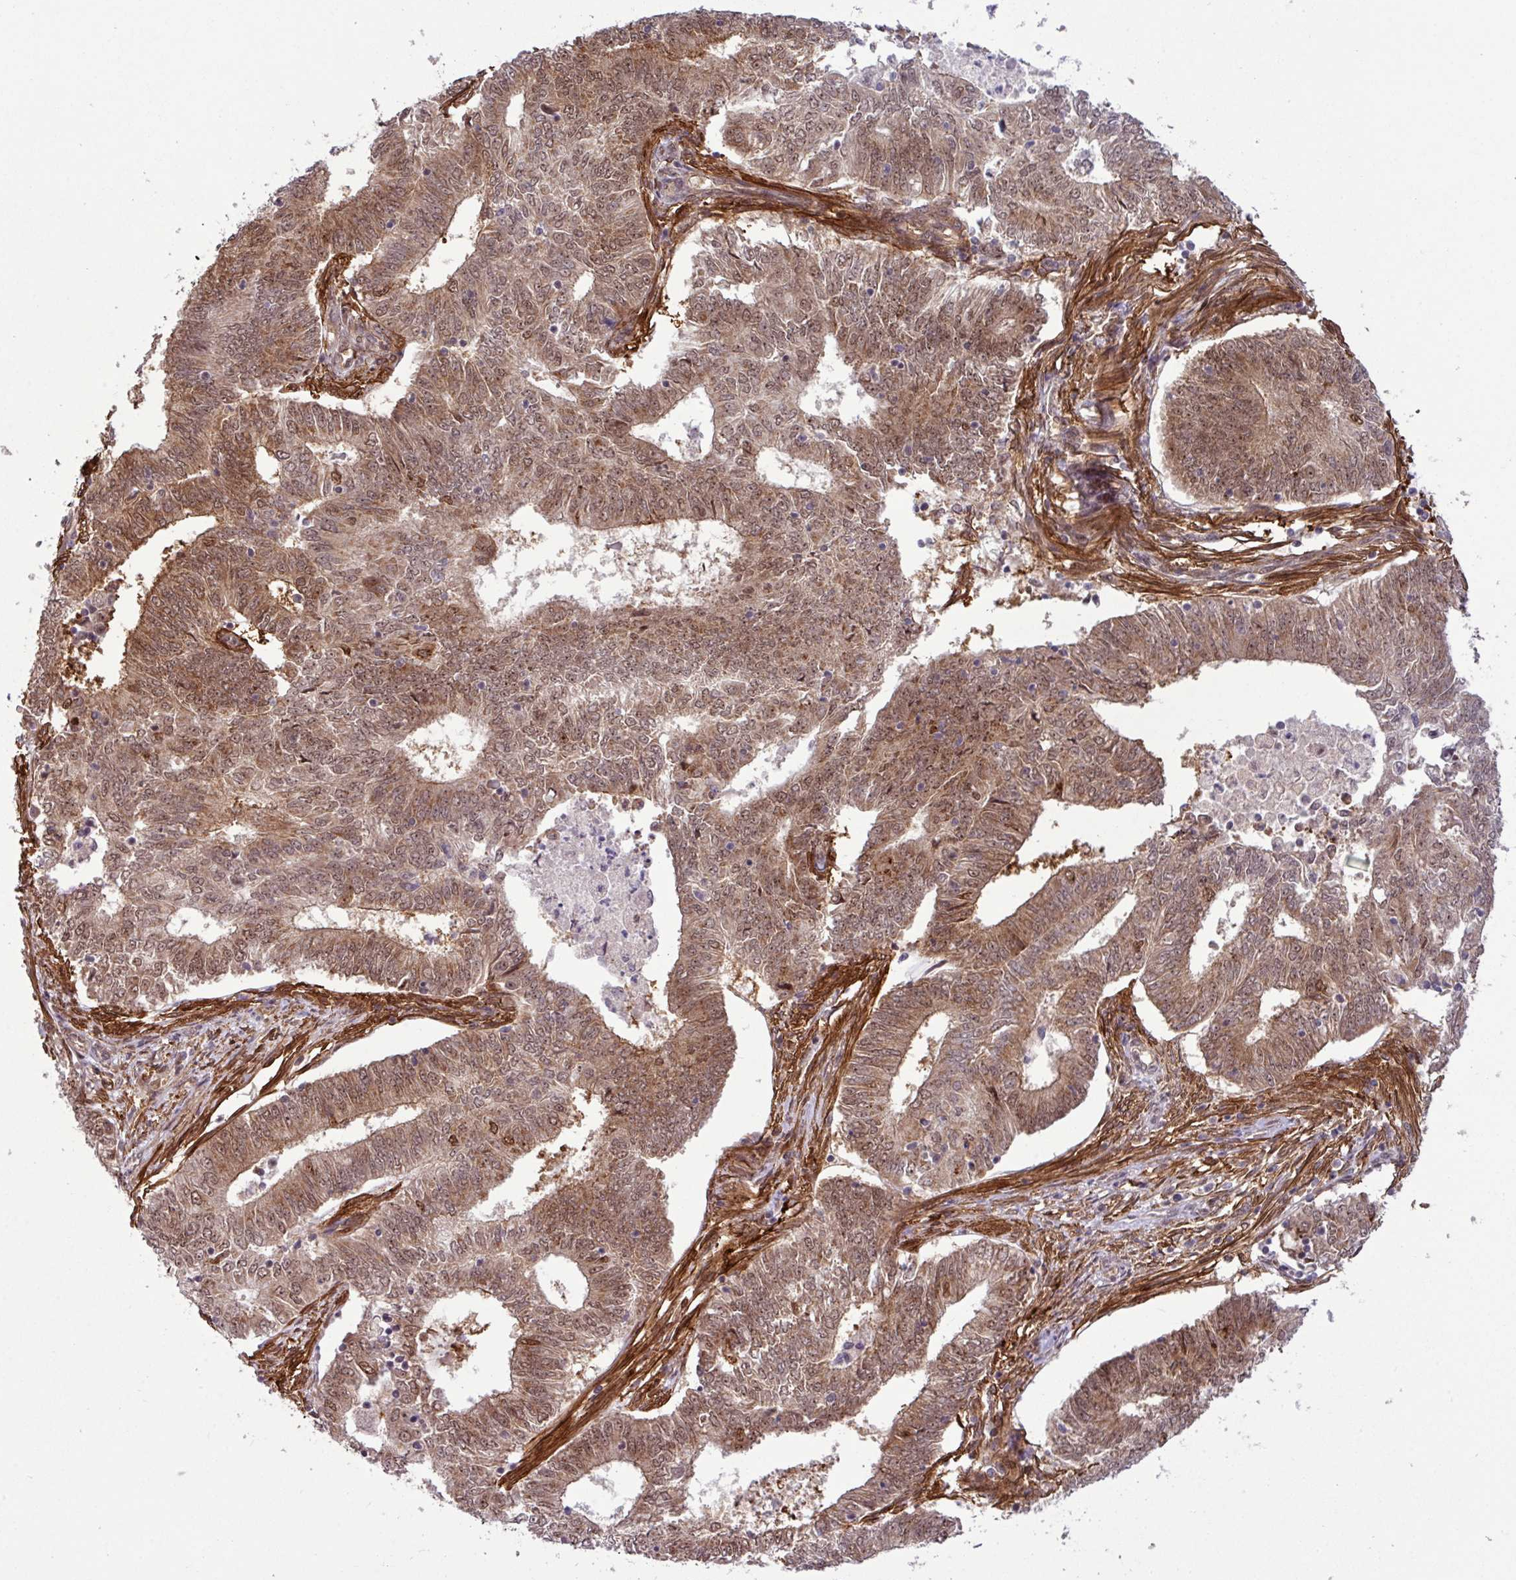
{"staining": {"intensity": "moderate", "quantity": ">75%", "location": "cytoplasmic/membranous,nuclear"}, "tissue": "endometrial cancer", "cell_type": "Tumor cells", "image_type": "cancer", "snomed": [{"axis": "morphology", "description": "Adenocarcinoma, NOS"}, {"axis": "topography", "description": "Endometrium"}], "caption": "An immunohistochemistry (IHC) image of neoplastic tissue is shown. Protein staining in brown highlights moderate cytoplasmic/membranous and nuclear positivity in endometrial cancer within tumor cells.", "gene": "C7orf50", "patient": {"sex": "female", "age": 62}}